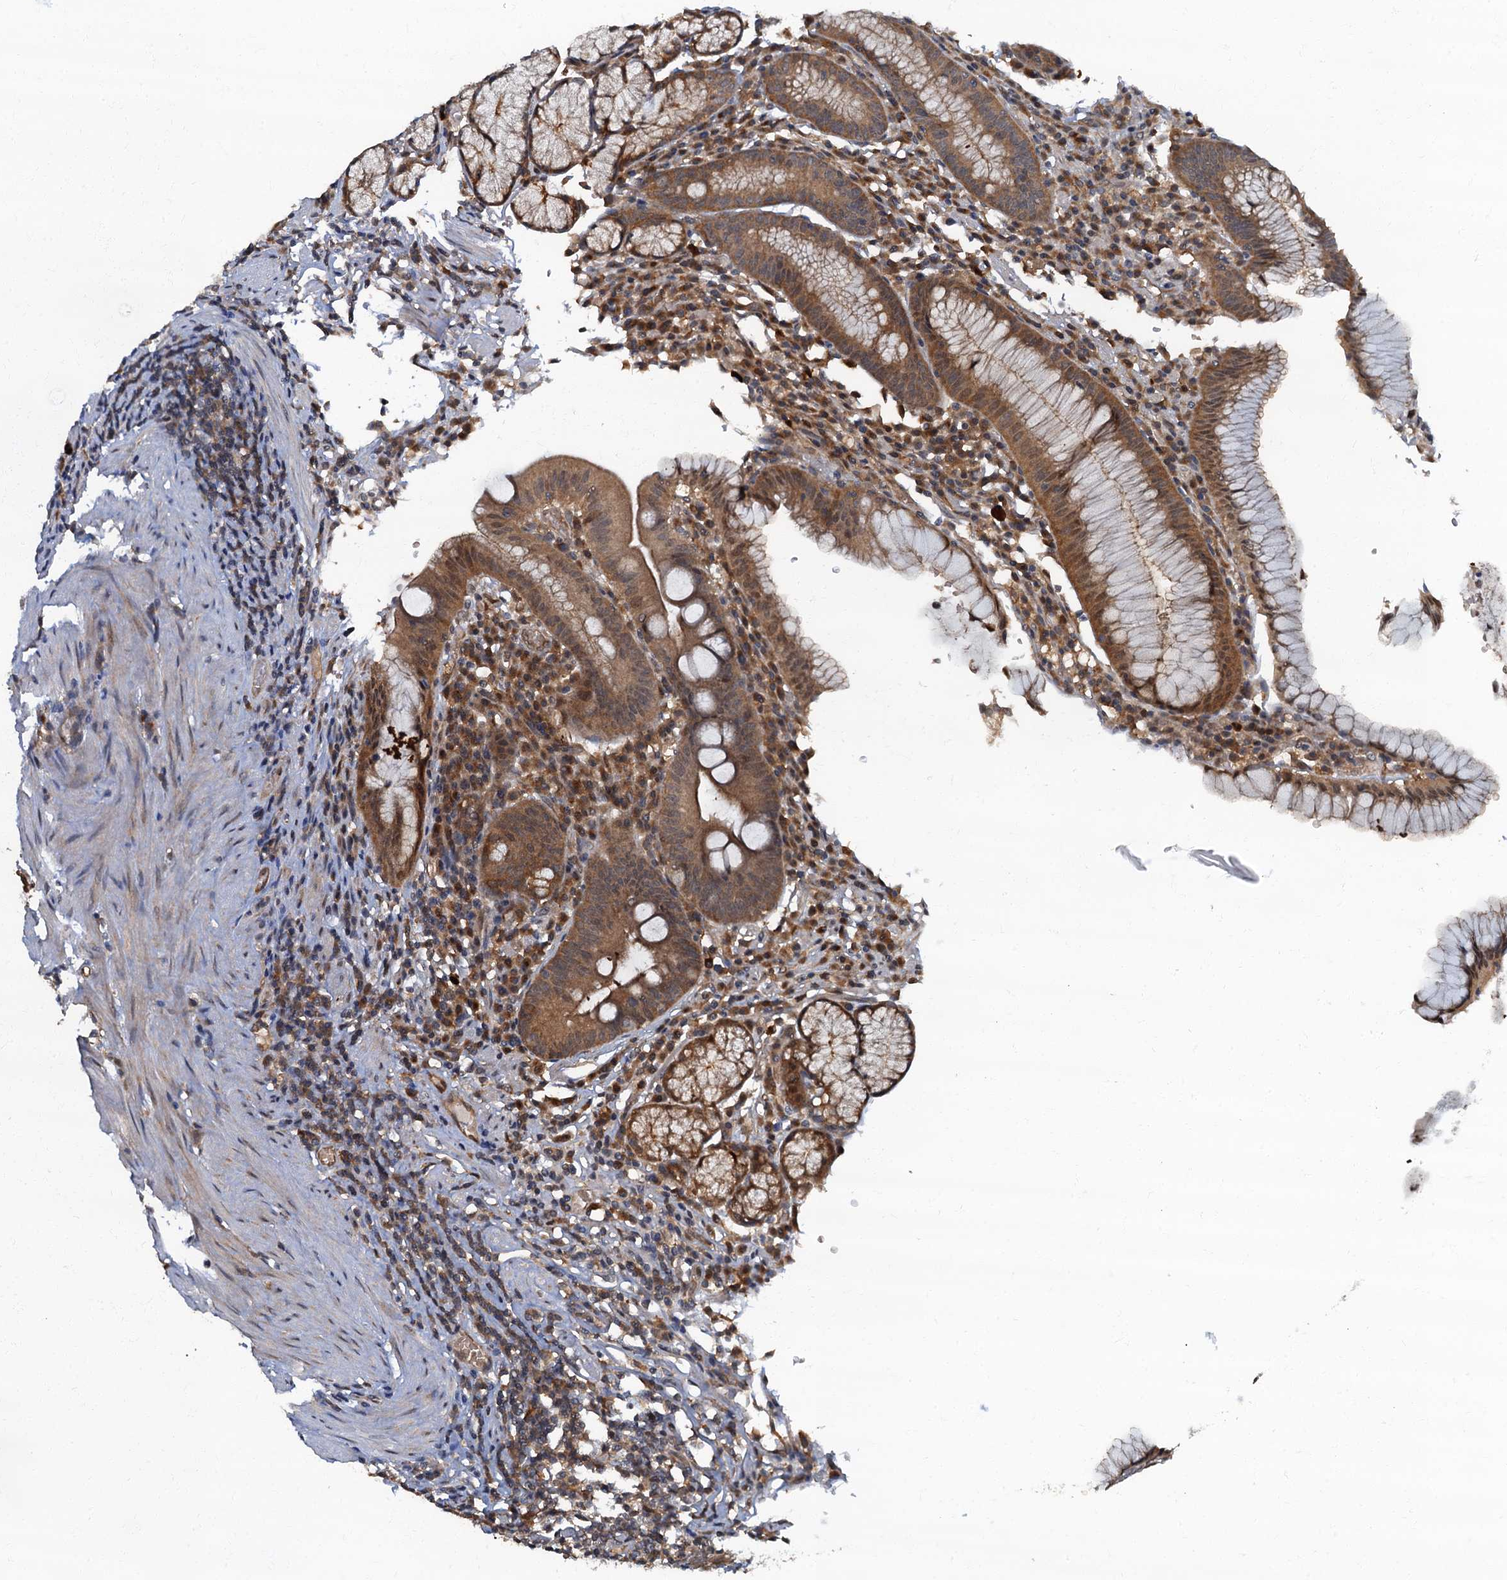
{"staining": {"intensity": "moderate", "quantity": "25%-75%", "location": "cytoplasmic/membranous"}, "tissue": "stomach", "cell_type": "Glandular cells", "image_type": "normal", "snomed": [{"axis": "morphology", "description": "Normal tissue, NOS"}, {"axis": "topography", "description": "Stomach"}], "caption": "Immunohistochemistry staining of normal stomach, which demonstrates medium levels of moderate cytoplasmic/membranous staining in approximately 25%-75% of glandular cells indicating moderate cytoplasmic/membranous protein positivity. The staining was performed using DAB (brown) for protein detection and nuclei were counterstained in hematoxylin (blue).", "gene": "TBCK", "patient": {"sex": "male", "age": 55}}